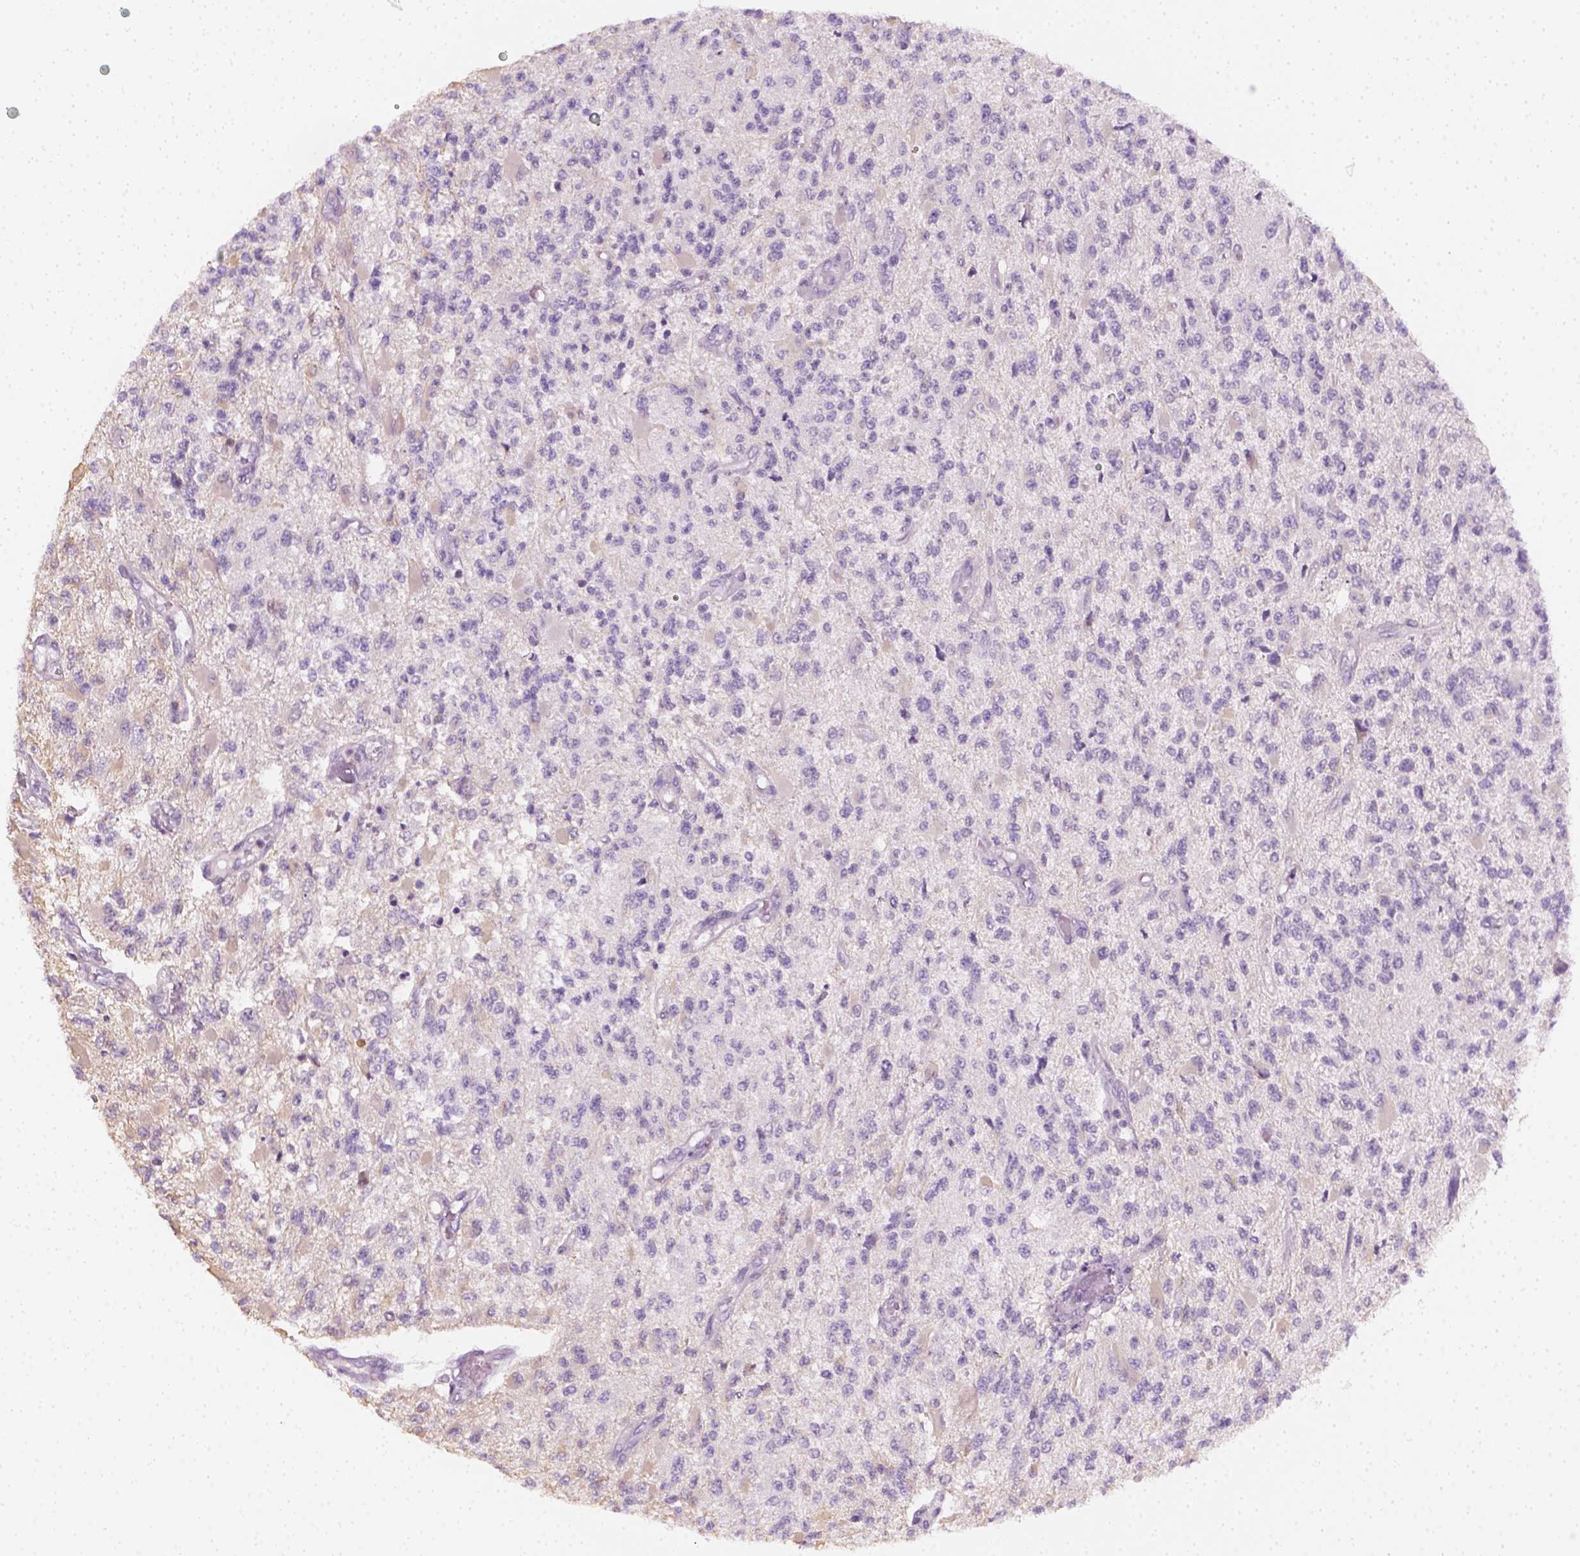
{"staining": {"intensity": "negative", "quantity": "none", "location": "none"}, "tissue": "glioma", "cell_type": "Tumor cells", "image_type": "cancer", "snomed": [{"axis": "morphology", "description": "Glioma, malignant, High grade"}, {"axis": "topography", "description": "Brain"}], "caption": "This is an immunohistochemistry (IHC) micrograph of human malignant high-grade glioma. There is no expression in tumor cells.", "gene": "EPHB1", "patient": {"sex": "female", "age": 63}}